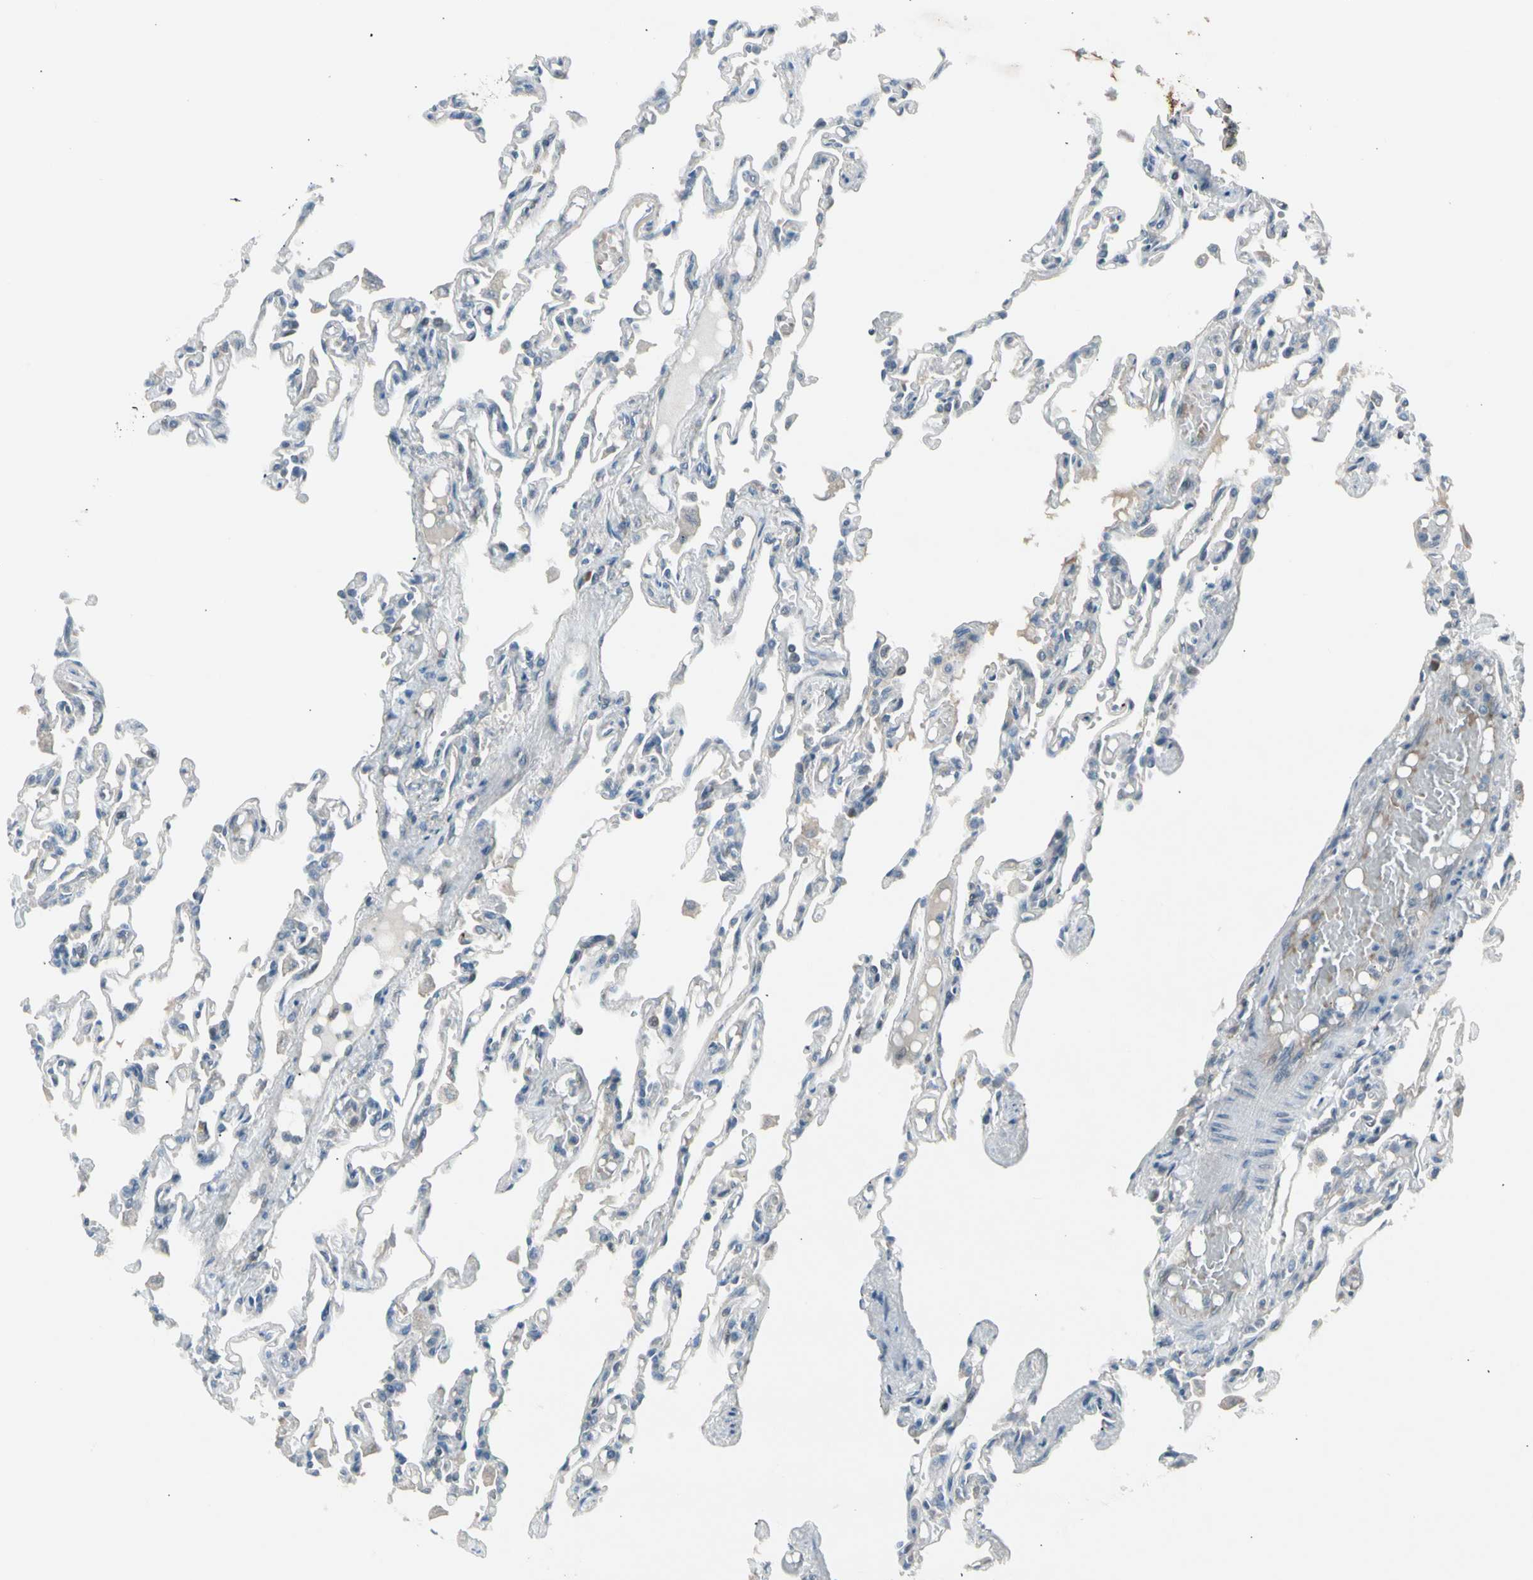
{"staining": {"intensity": "weak", "quantity": "<25%", "location": "cytoplasmic/membranous"}, "tissue": "lung", "cell_type": "Alveolar cells", "image_type": "normal", "snomed": [{"axis": "morphology", "description": "Normal tissue, NOS"}, {"axis": "topography", "description": "Lung"}], "caption": "High power microscopy micrograph of an immunohistochemistry (IHC) photomicrograph of normal lung, revealing no significant expression in alveolar cells.", "gene": "PANK2", "patient": {"sex": "male", "age": 21}}